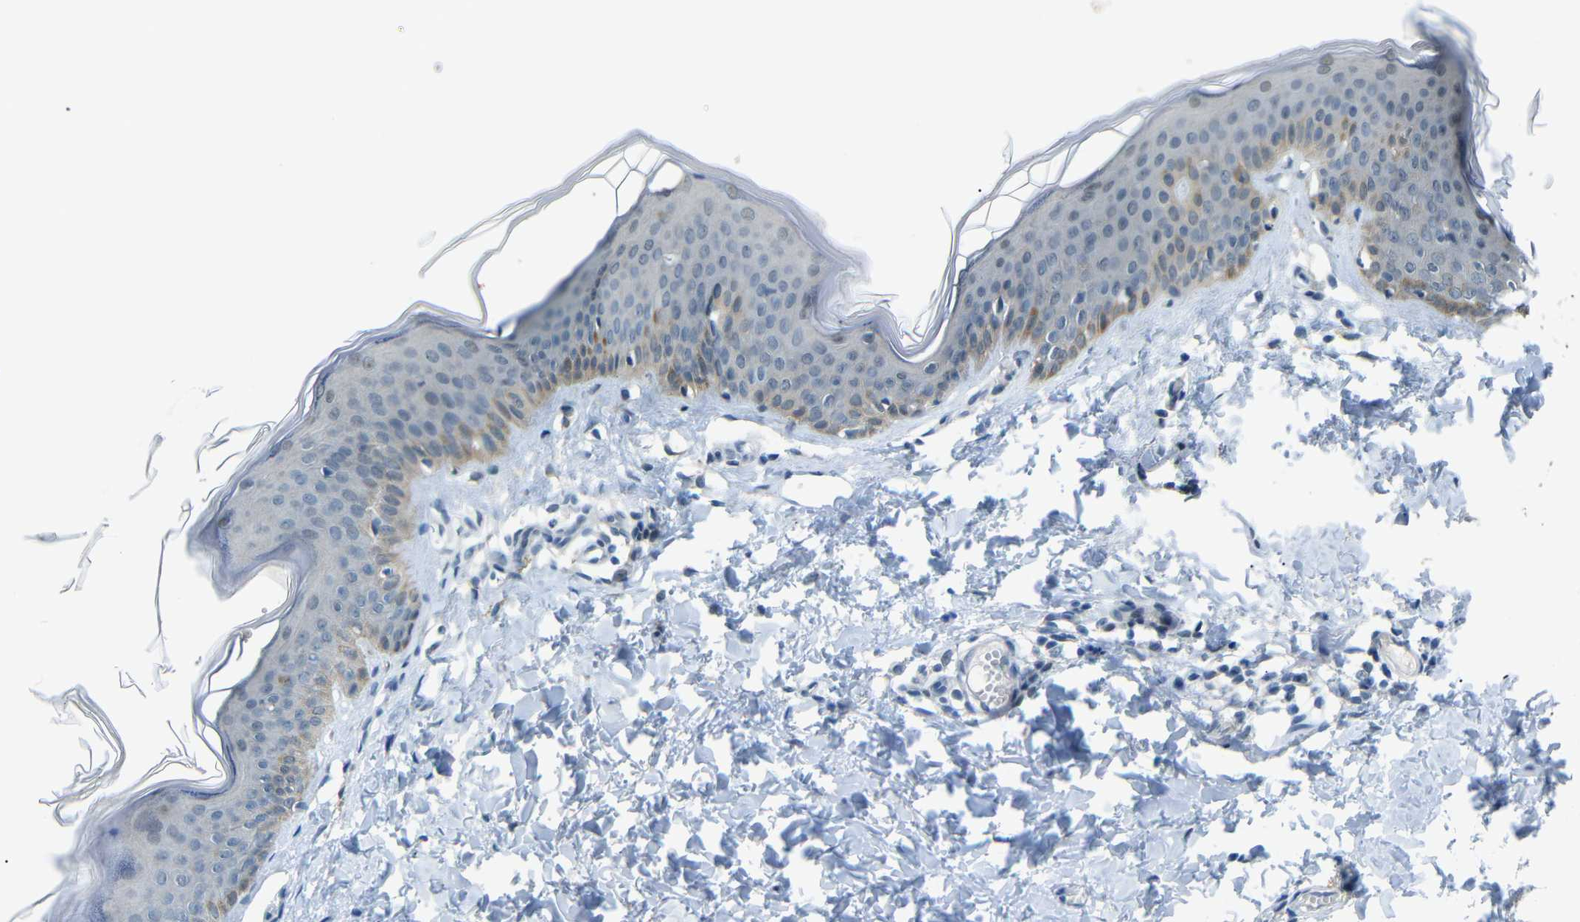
{"staining": {"intensity": "negative", "quantity": "none", "location": "none"}, "tissue": "skin", "cell_type": "Fibroblasts", "image_type": "normal", "snomed": [{"axis": "morphology", "description": "Normal tissue, NOS"}, {"axis": "topography", "description": "Skin"}], "caption": "Immunohistochemical staining of unremarkable human skin displays no significant positivity in fibroblasts.", "gene": "GPR158", "patient": {"sex": "female", "age": 17}}